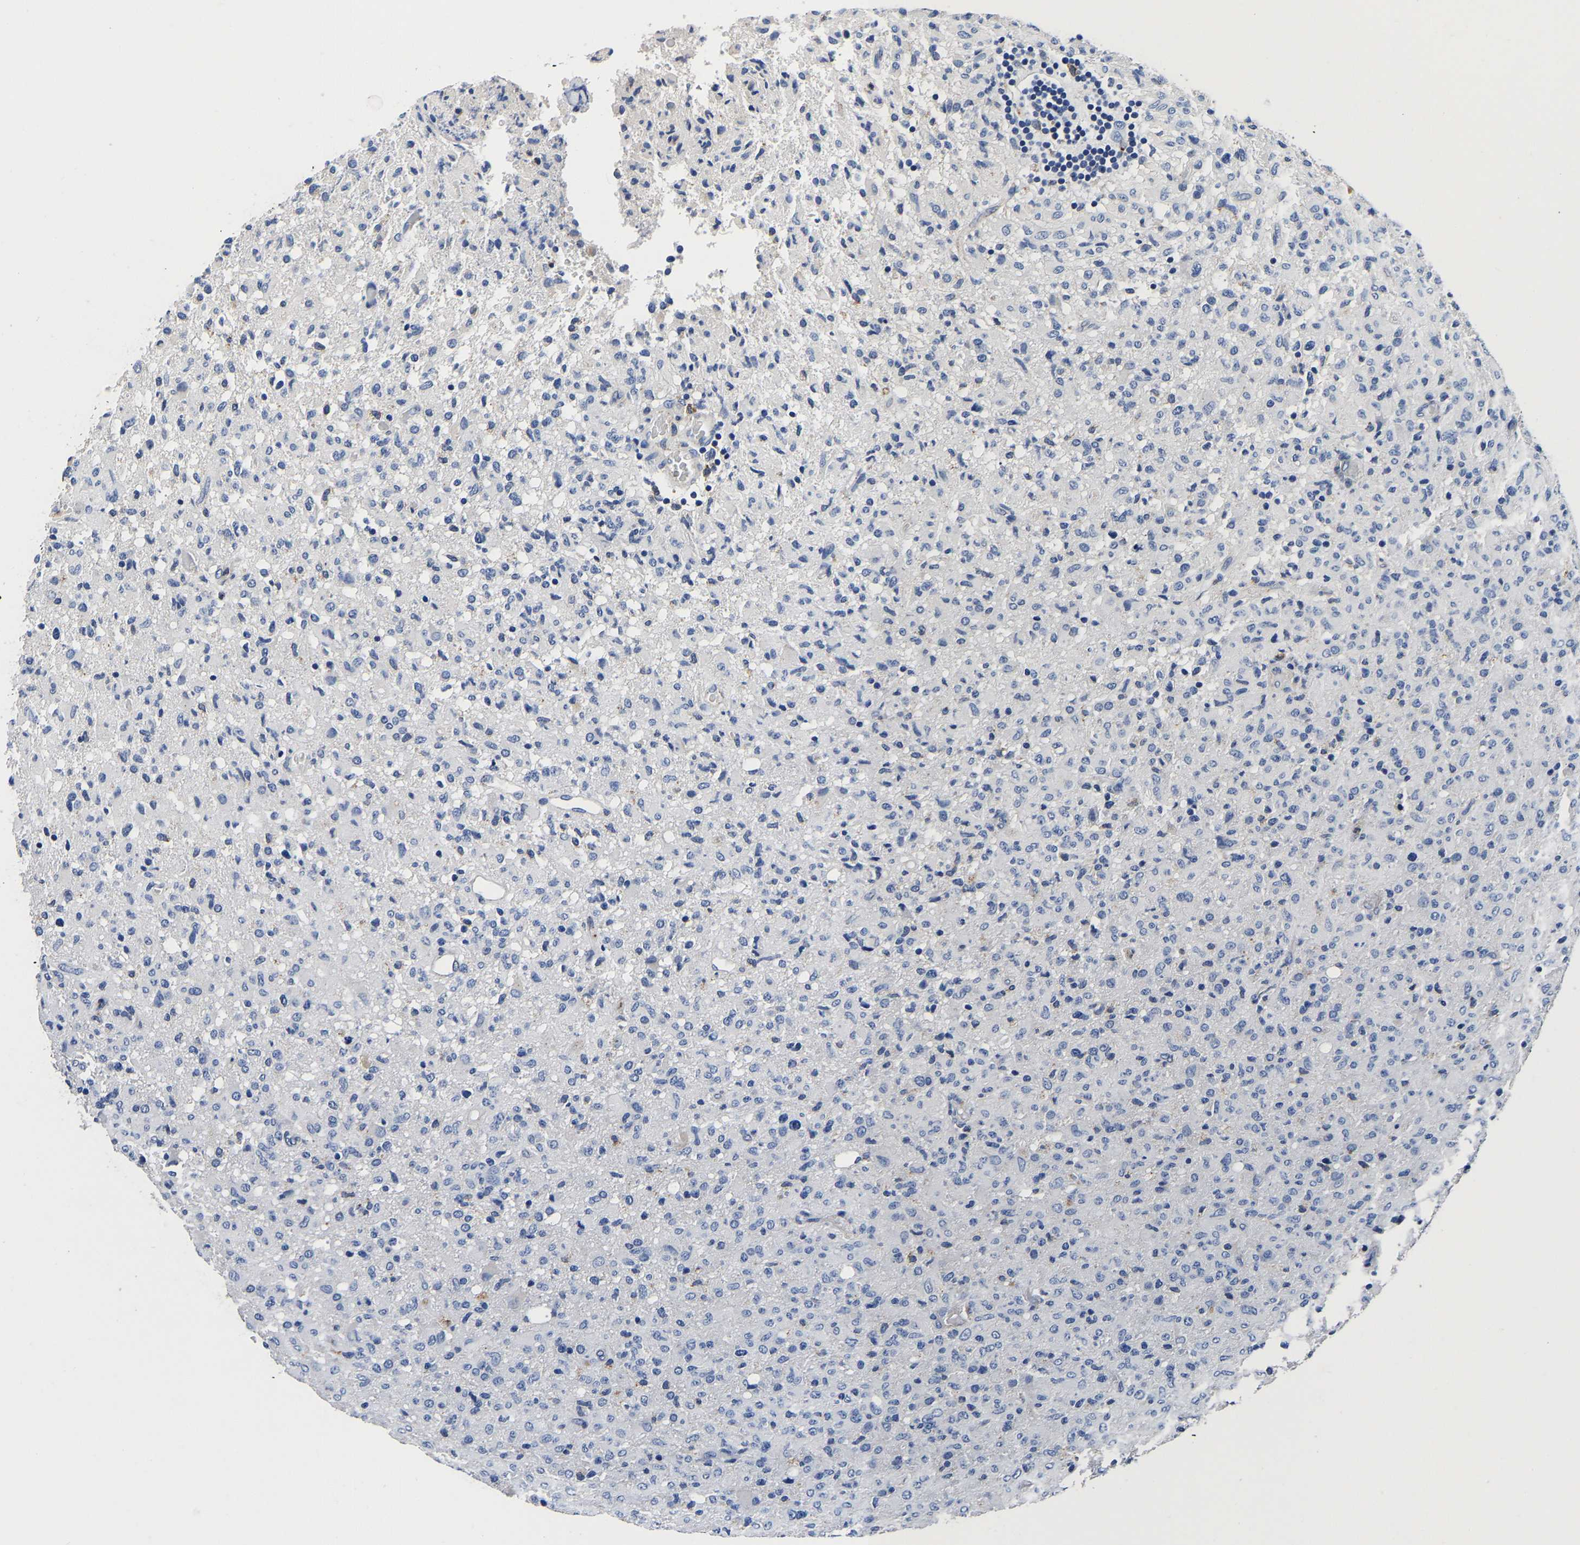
{"staining": {"intensity": "negative", "quantity": "none", "location": "none"}, "tissue": "glioma", "cell_type": "Tumor cells", "image_type": "cancer", "snomed": [{"axis": "morphology", "description": "Glioma, malignant, High grade"}, {"axis": "topography", "description": "Brain"}], "caption": "This is a photomicrograph of immunohistochemistry staining of glioma, which shows no staining in tumor cells.", "gene": "GRN", "patient": {"sex": "female", "age": 57}}